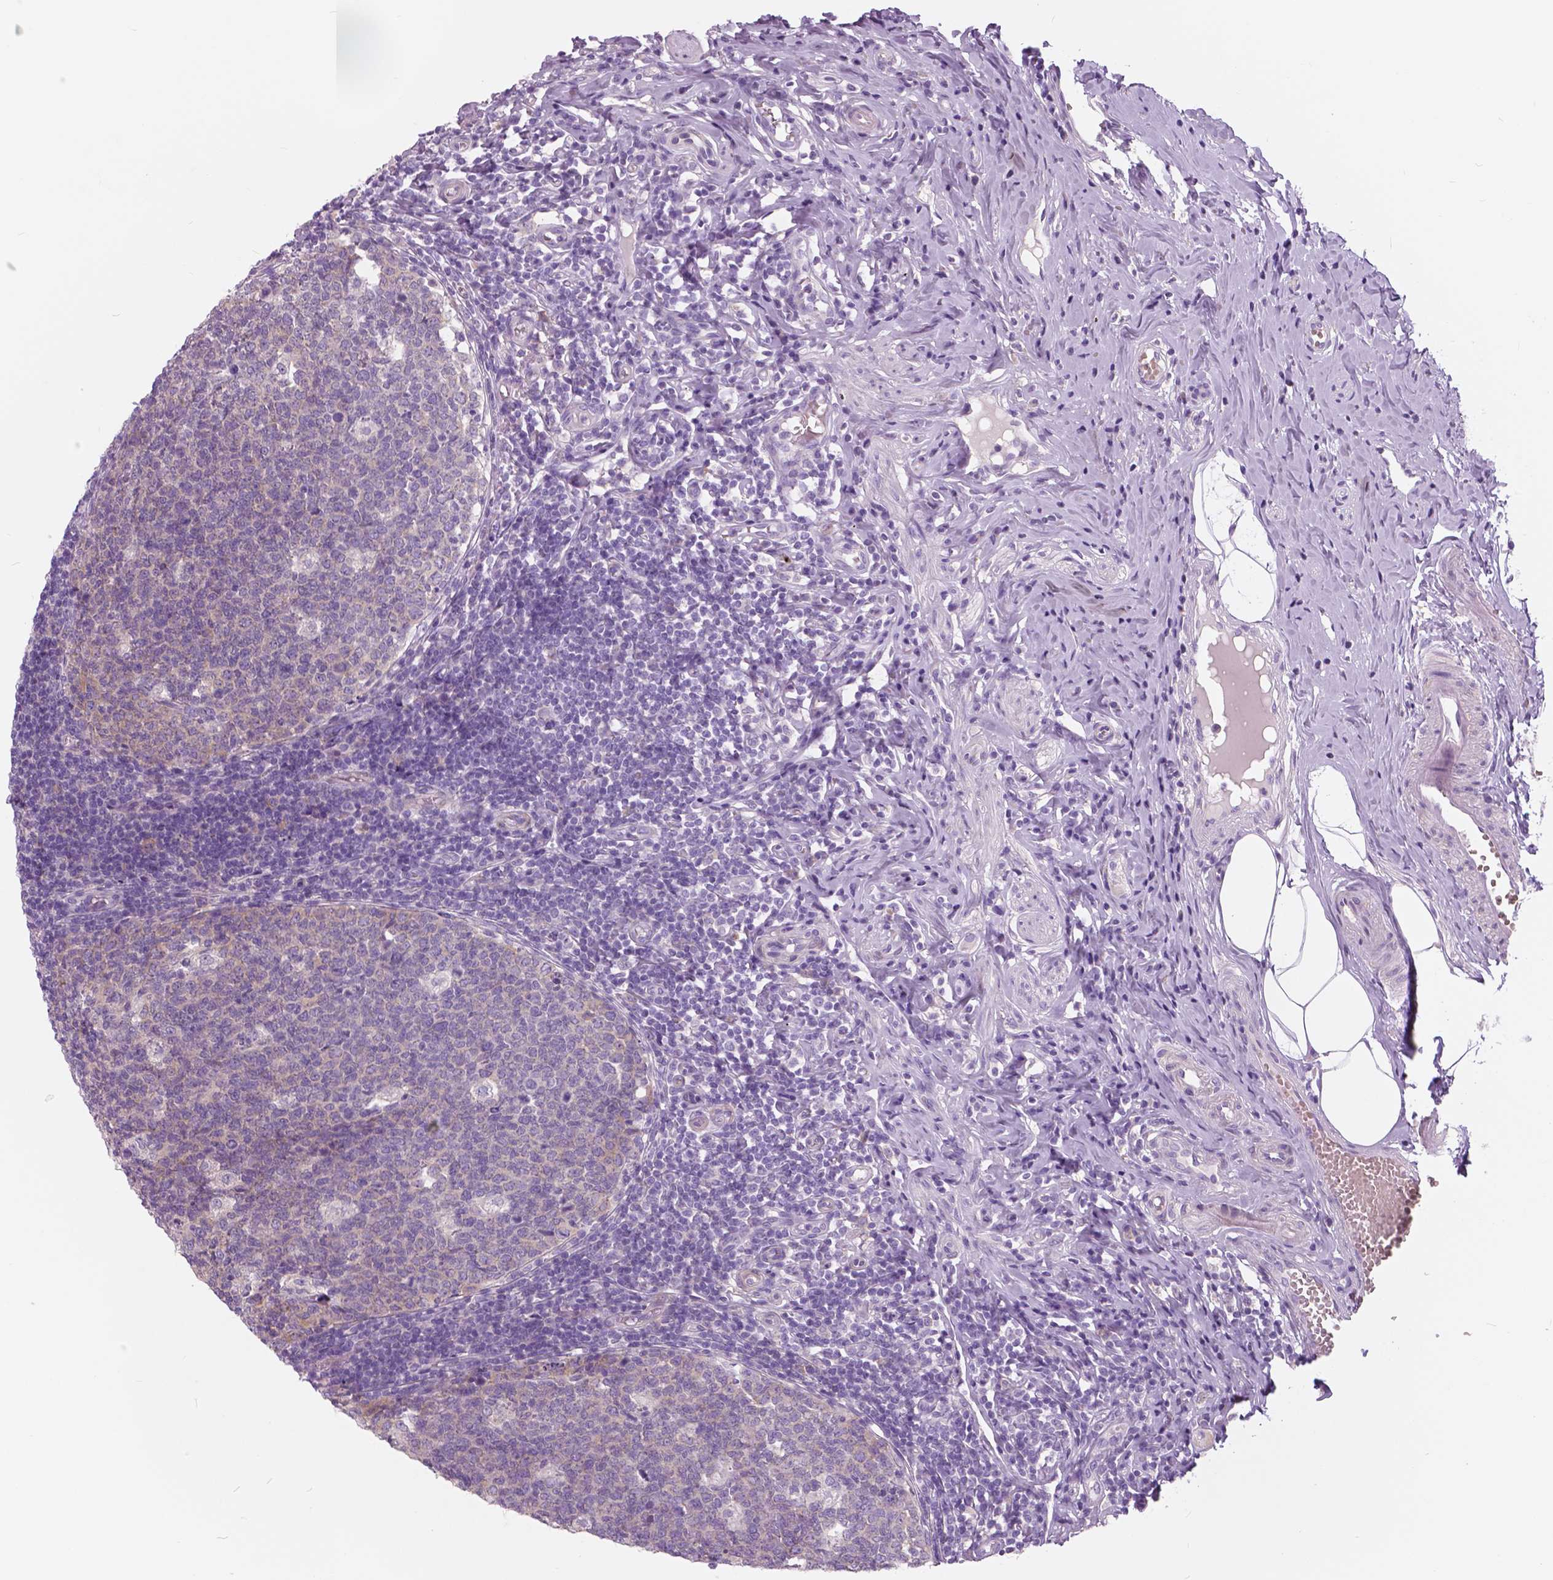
{"staining": {"intensity": "negative", "quantity": "none", "location": "none"}, "tissue": "appendix", "cell_type": "Glandular cells", "image_type": "normal", "snomed": [{"axis": "morphology", "description": "Normal tissue, NOS"}, {"axis": "topography", "description": "Appendix"}], "caption": "The image displays no staining of glandular cells in unremarkable appendix.", "gene": "SERPINI1", "patient": {"sex": "male", "age": 18}}